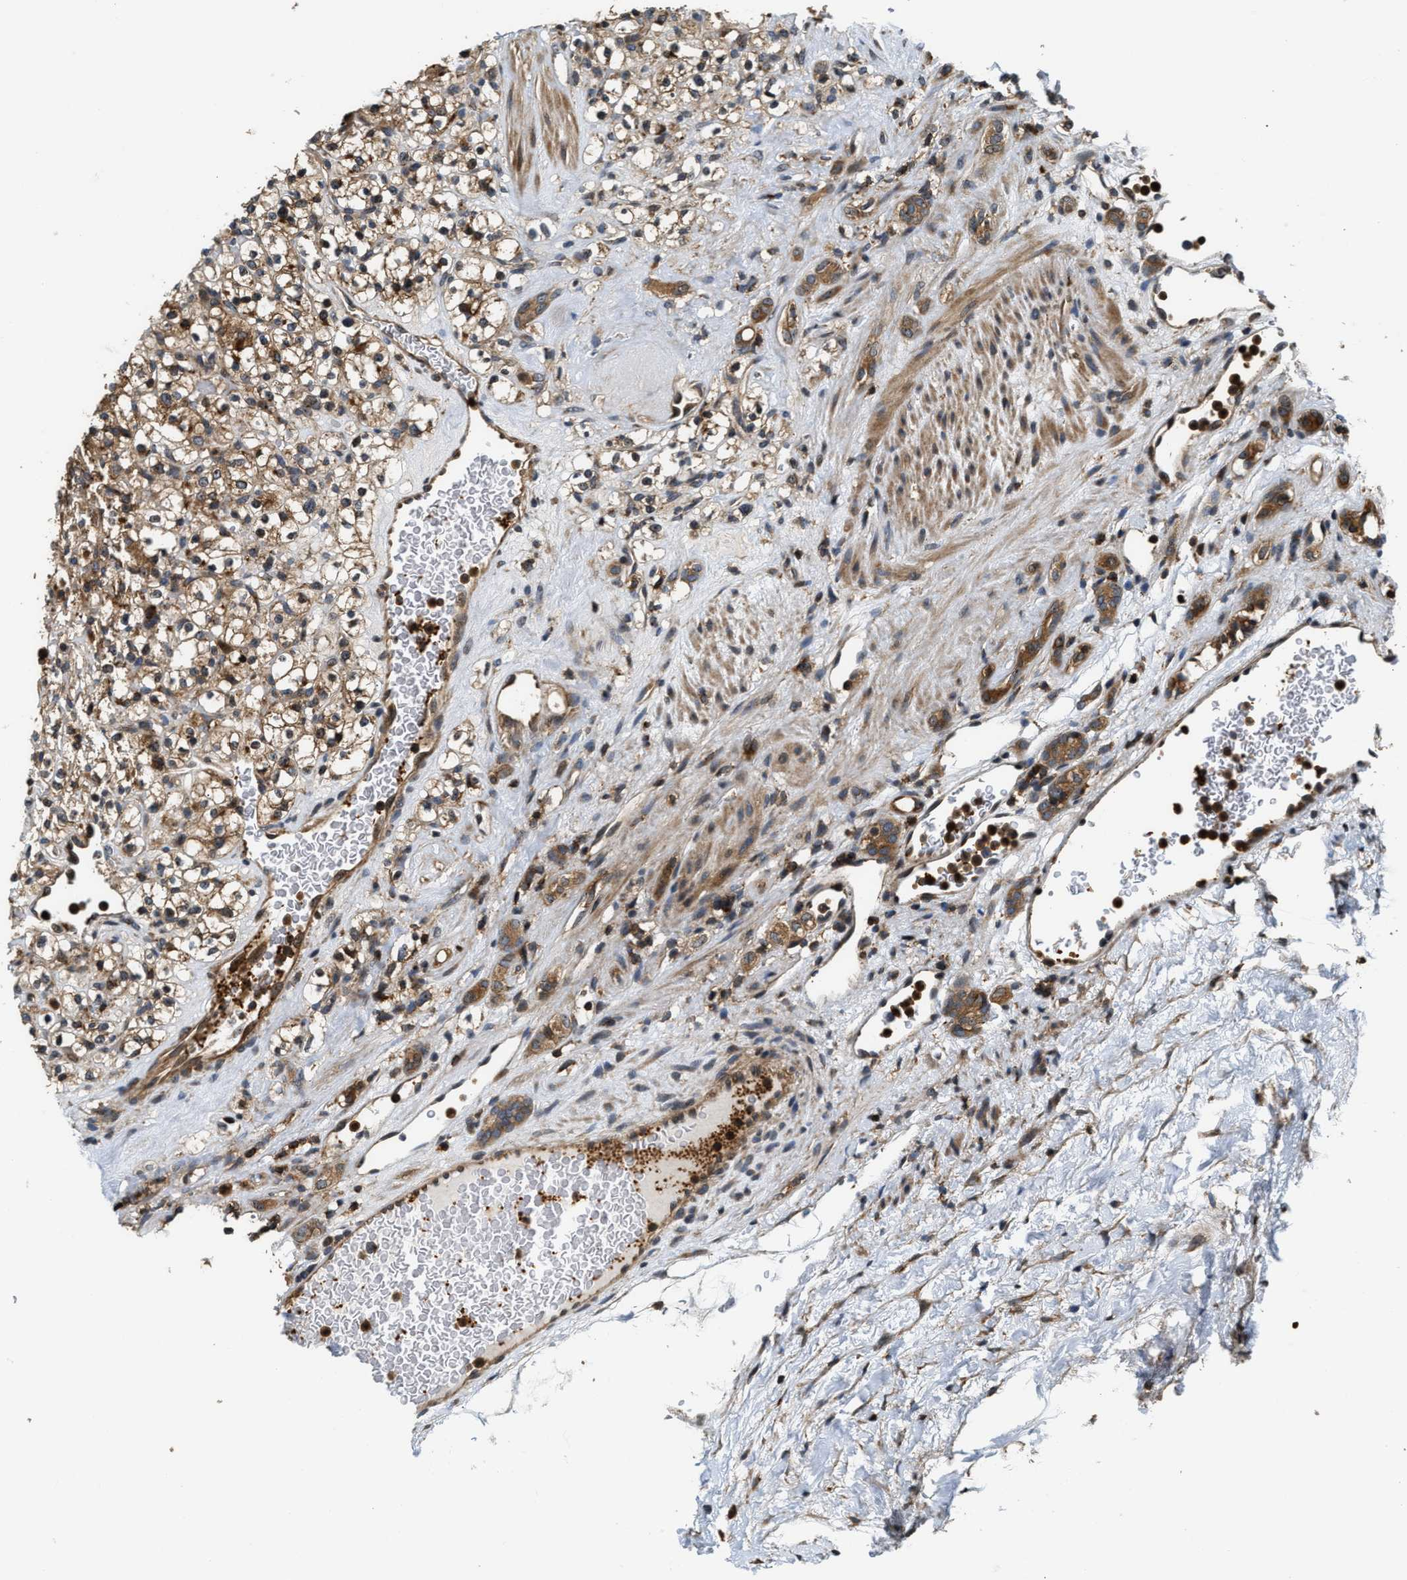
{"staining": {"intensity": "moderate", "quantity": ">75%", "location": "cytoplasmic/membranous"}, "tissue": "renal cancer", "cell_type": "Tumor cells", "image_type": "cancer", "snomed": [{"axis": "morphology", "description": "Normal tissue, NOS"}, {"axis": "morphology", "description": "Adenocarcinoma, NOS"}, {"axis": "topography", "description": "Kidney"}], "caption": "Renal cancer tissue exhibits moderate cytoplasmic/membranous staining in approximately >75% of tumor cells, visualized by immunohistochemistry.", "gene": "SNX5", "patient": {"sex": "female", "age": 72}}